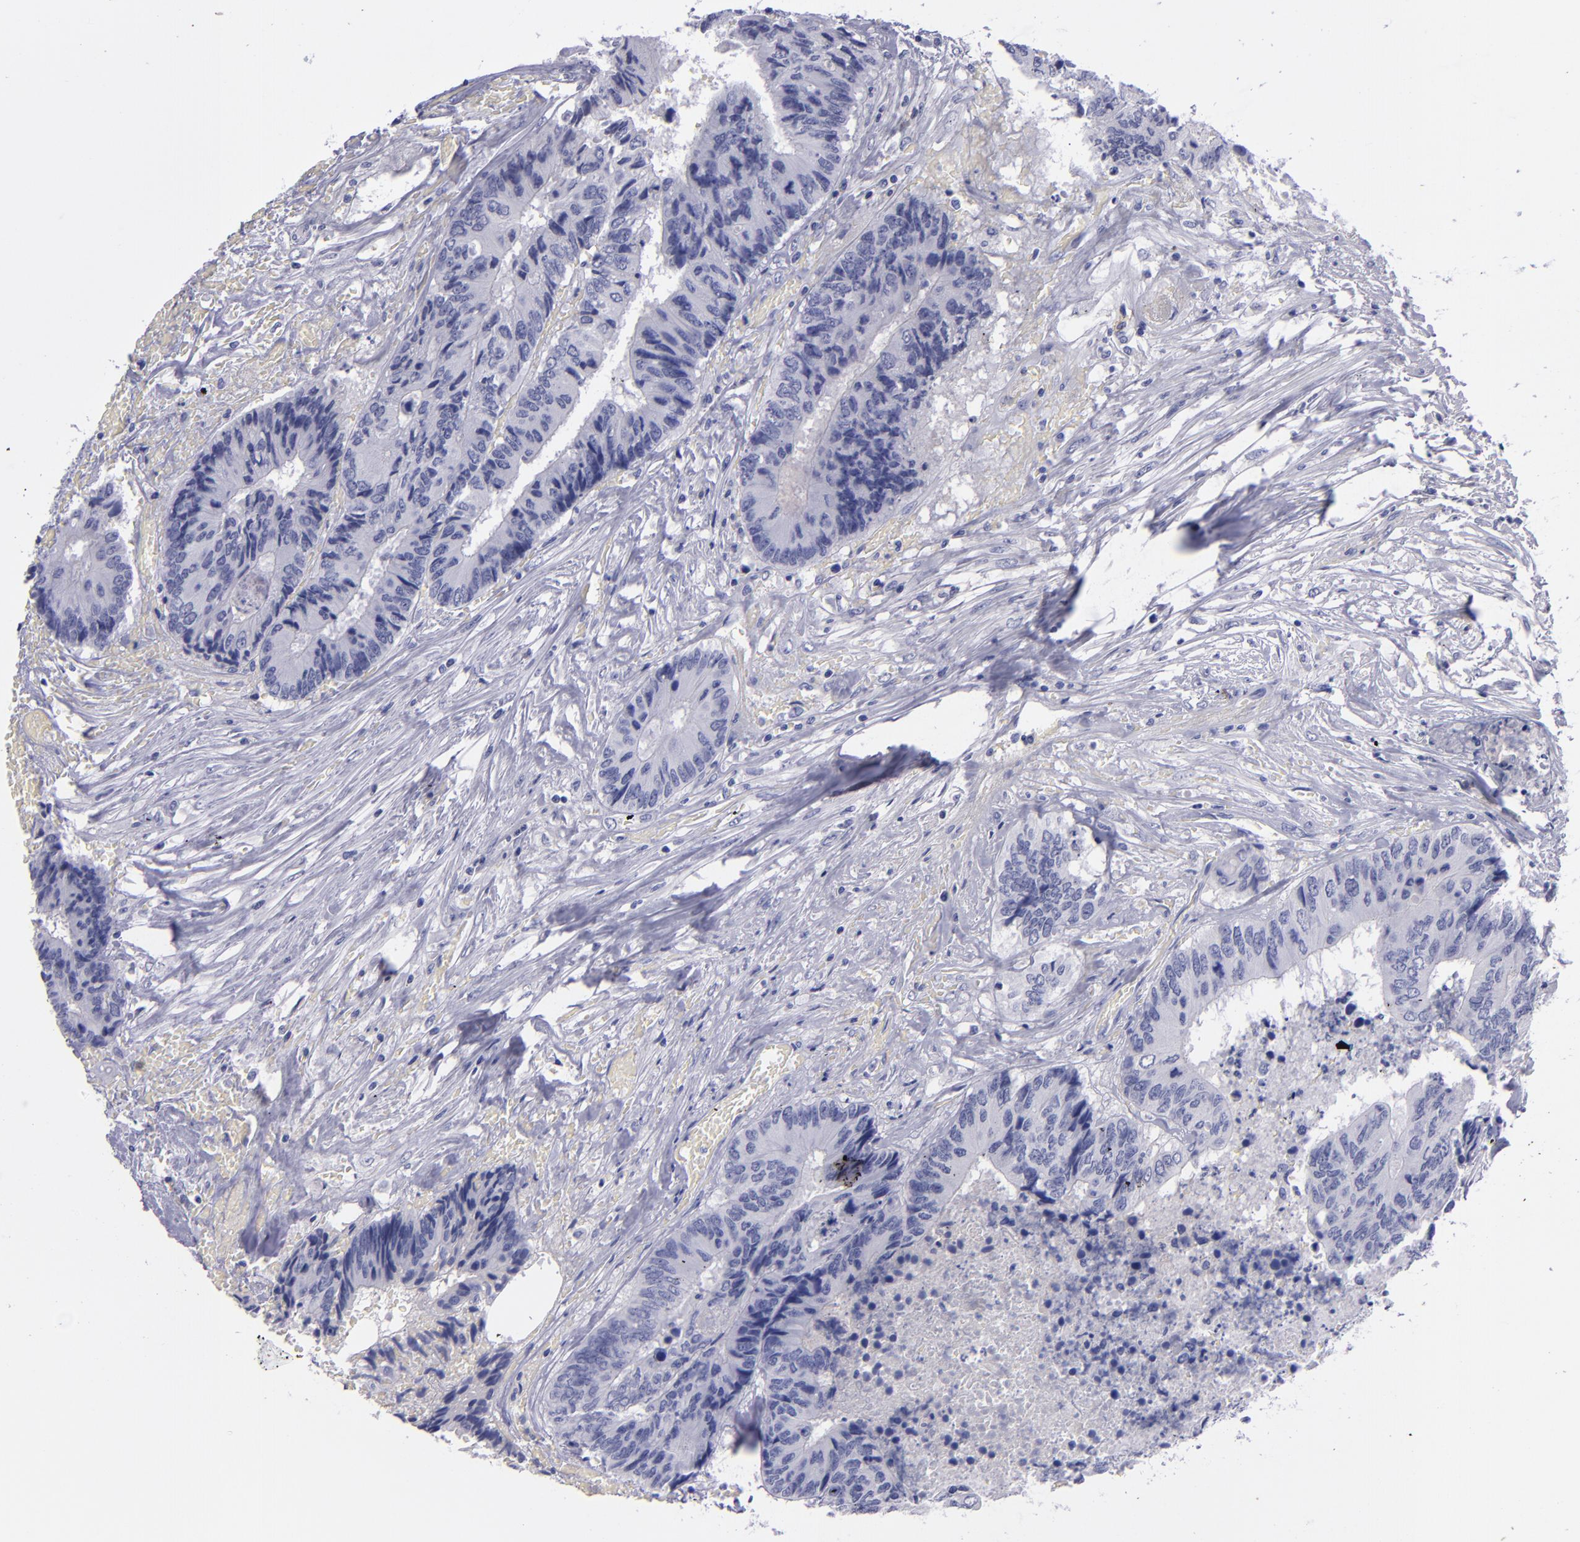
{"staining": {"intensity": "negative", "quantity": "none", "location": "none"}, "tissue": "colorectal cancer", "cell_type": "Tumor cells", "image_type": "cancer", "snomed": [{"axis": "morphology", "description": "Adenocarcinoma, NOS"}, {"axis": "topography", "description": "Rectum"}], "caption": "This is a micrograph of IHC staining of adenocarcinoma (colorectal), which shows no expression in tumor cells. (Stains: DAB (3,3'-diaminobenzidine) immunohistochemistry with hematoxylin counter stain, Microscopy: brightfield microscopy at high magnification).", "gene": "CD37", "patient": {"sex": "male", "age": 55}}